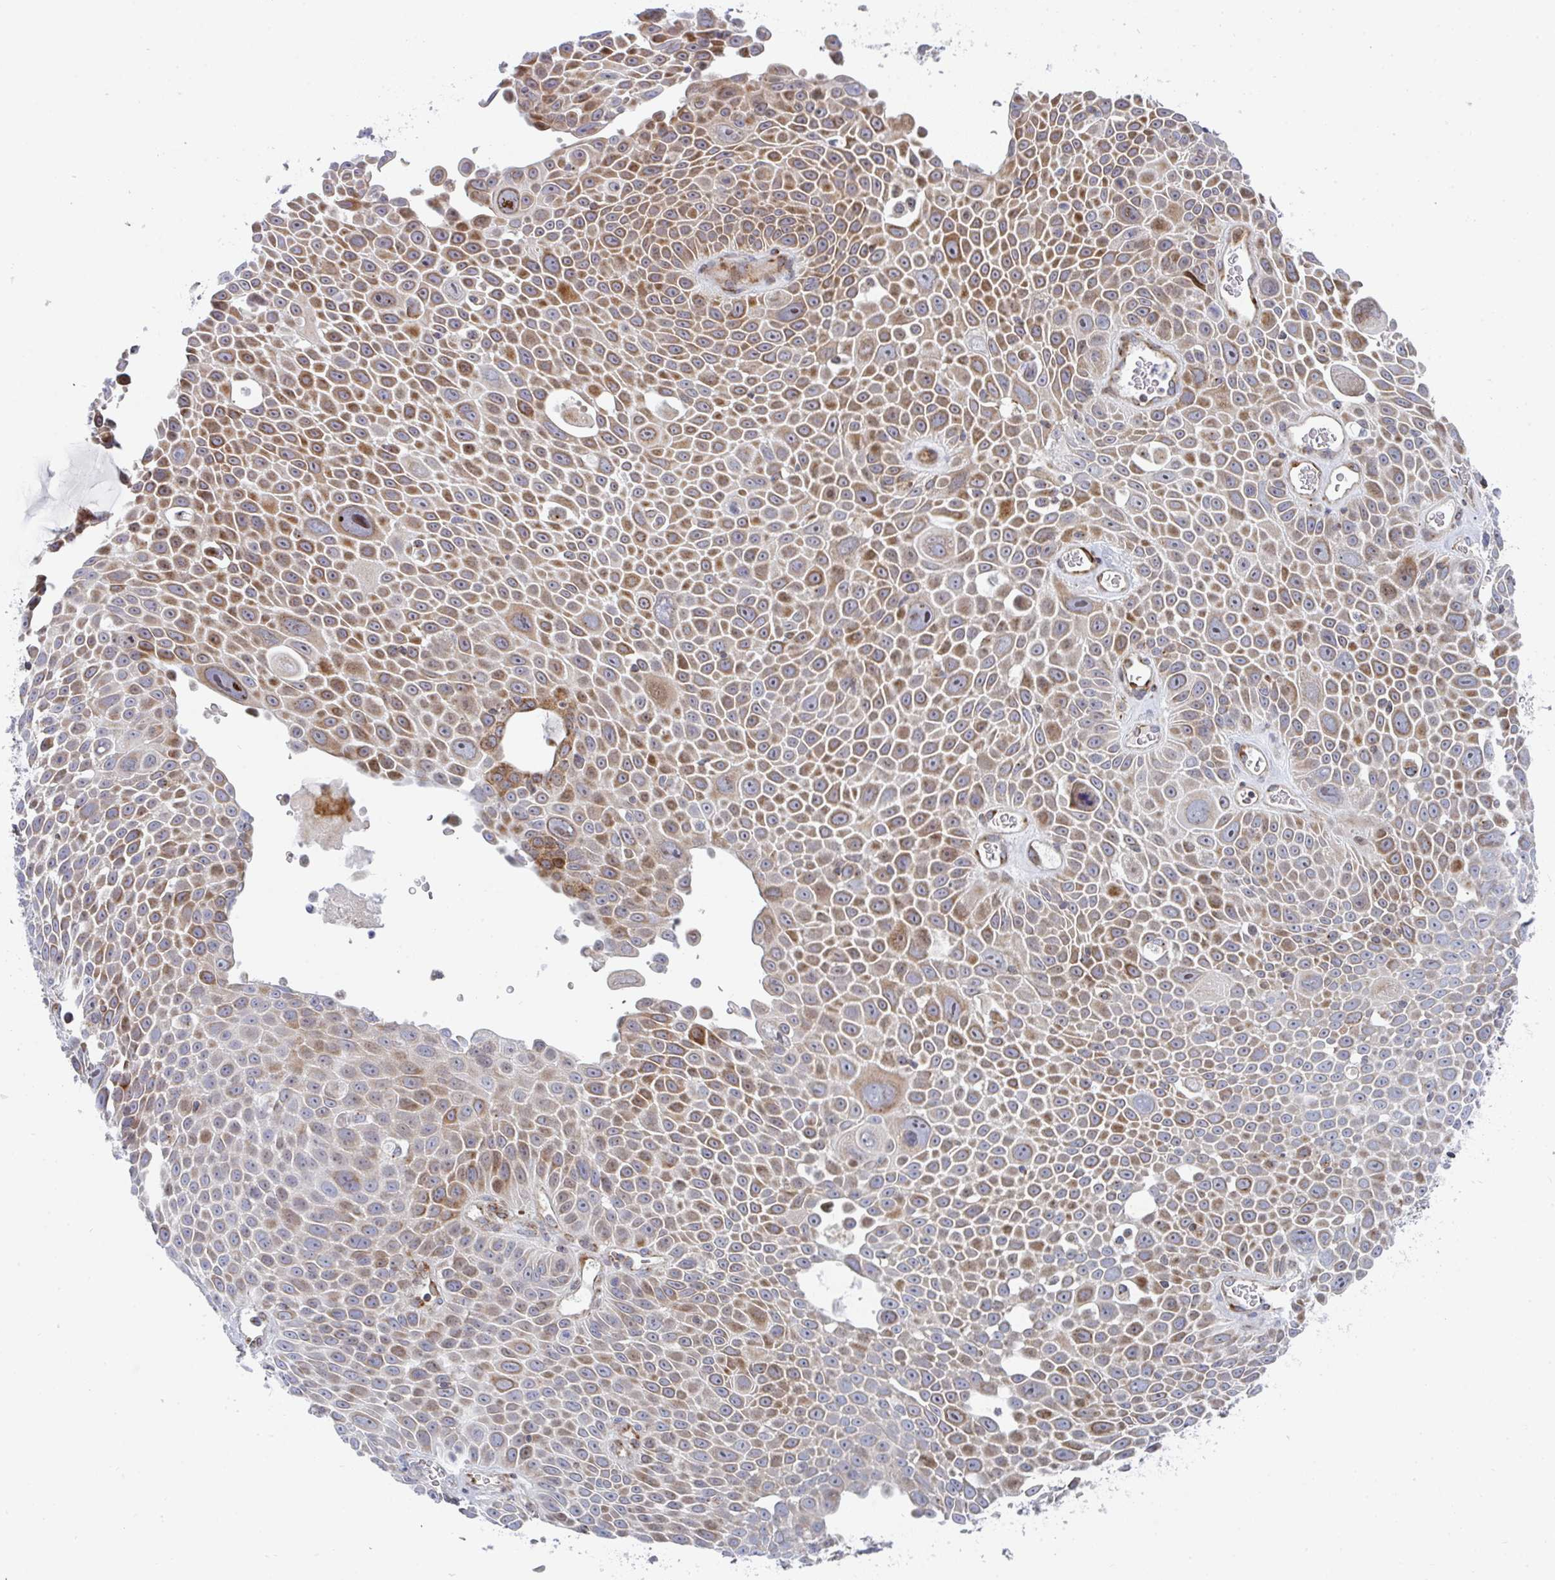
{"staining": {"intensity": "moderate", "quantity": "25%-75%", "location": "cytoplasmic/membranous"}, "tissue": "lung cancer", "cell_type": "Tumor cells", "image_type": "cancer", "snomed": [{"axis": "morphology", "description": "Squamous cell carcinoma, NOS"}, {"axis": "morphology", "description": "Squamous cell carcinoma, metastatic, NOS"}, {"axis": "topography", "description": "Lymph node"}, {"axis": "topography", "description": "Lung"}], "caption": "A brown stain highlights moderate cytoplasmic/membranous positivity of a protein in human lung cancer tumor cells.", "gene": "PRKCH", "patient": {"sex": "female", "age": 62}}